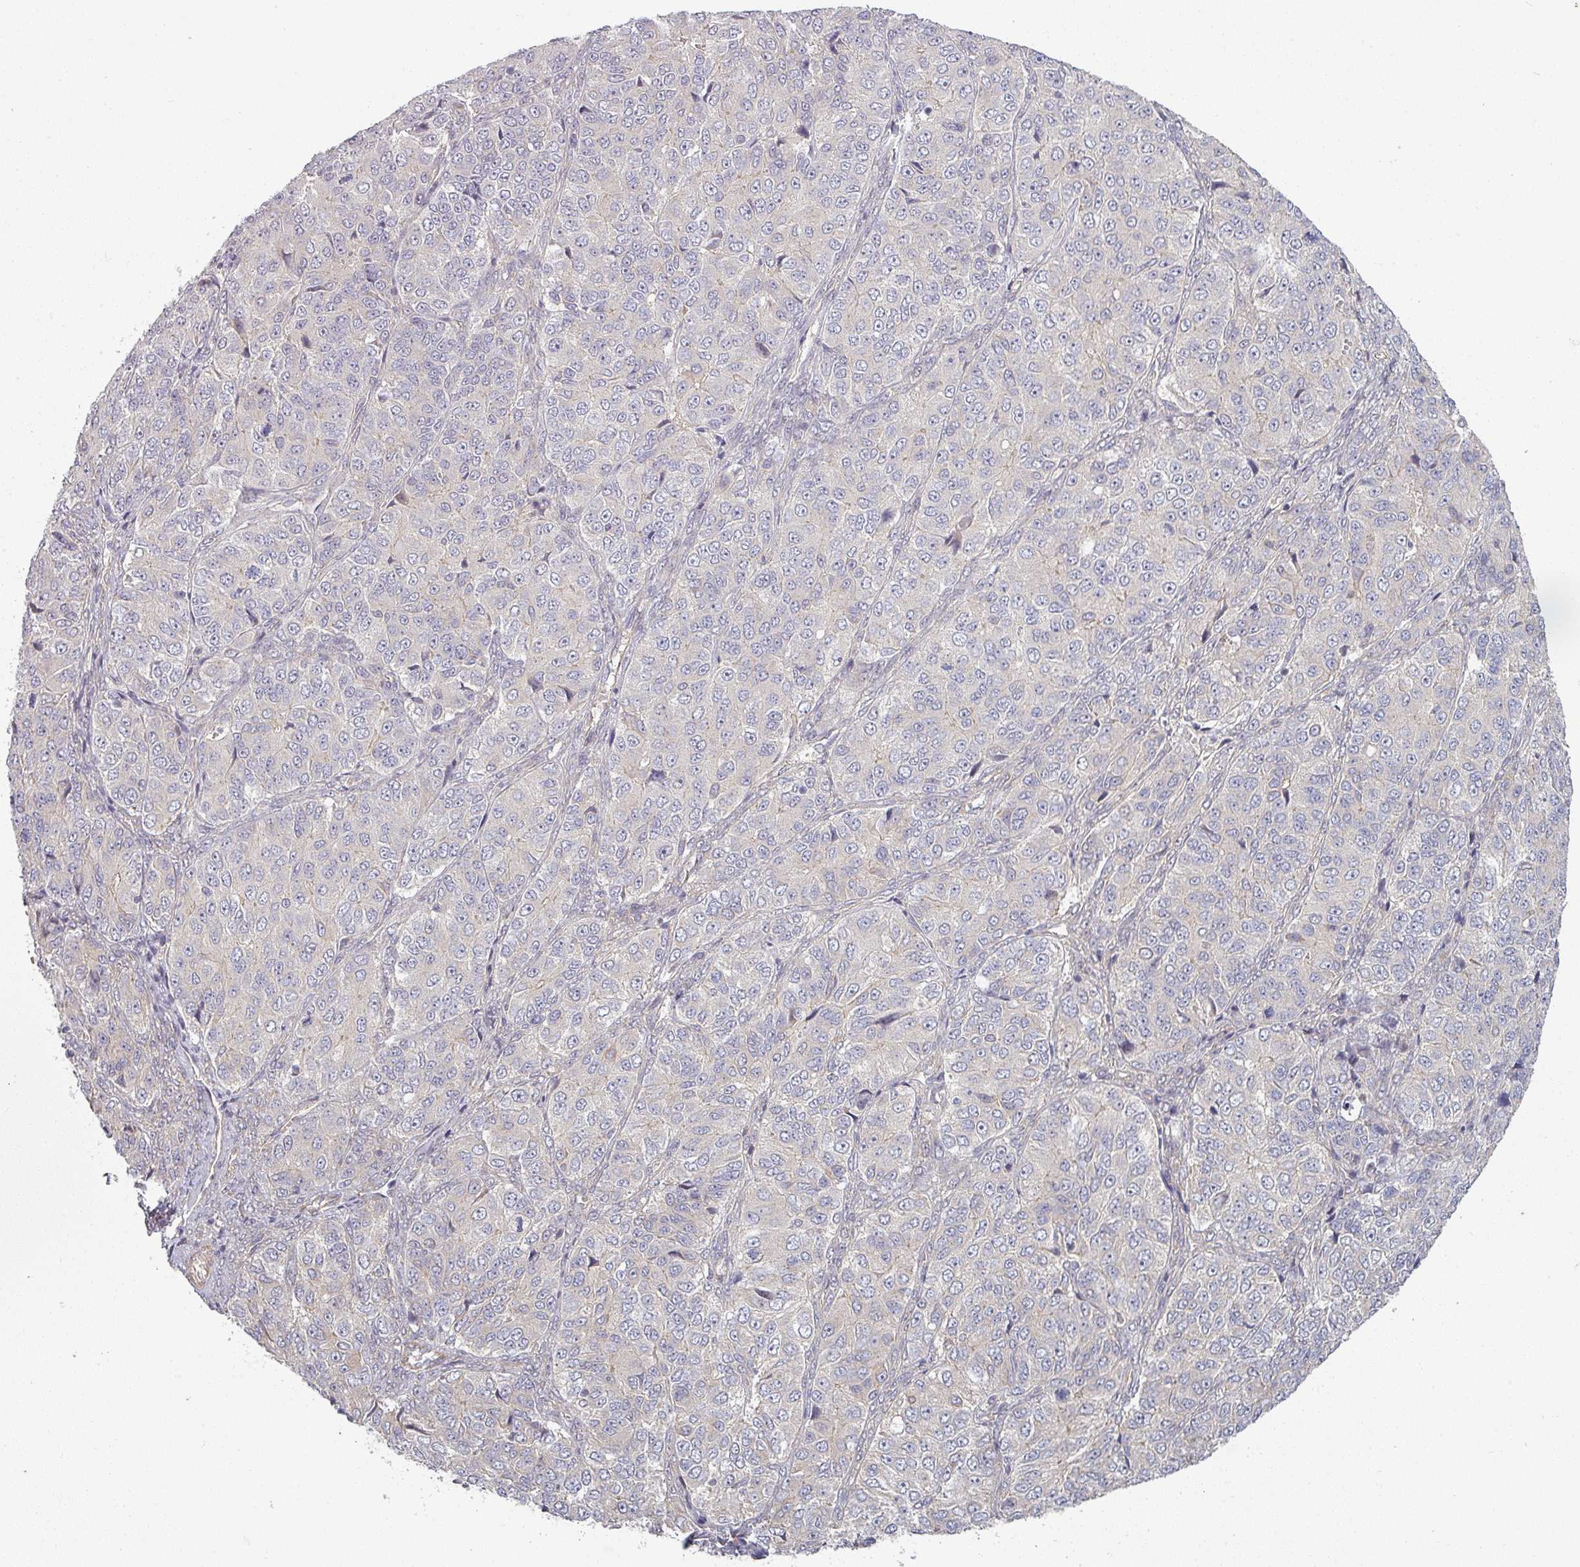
{"staining": {"intensity": "negative", "quantity": "none", "location": "none"}, "tissue": "ovarian cancer", "cell_type": "Tumor cells", "image_type": "cancer", "snomed": [{"axis": "morphology", "description": "Carcinoma, endometroid"}, {"axis": "topography", "description": "Ovary"}], "caption": "Human ovarian endometroid carcinoma stained for a protein using immunohistochemistry (IHC) demonstrates no staining in tumor cells.", "gene": "PLEKHJ1", "patient": {"sex": "female", "age": 51}}